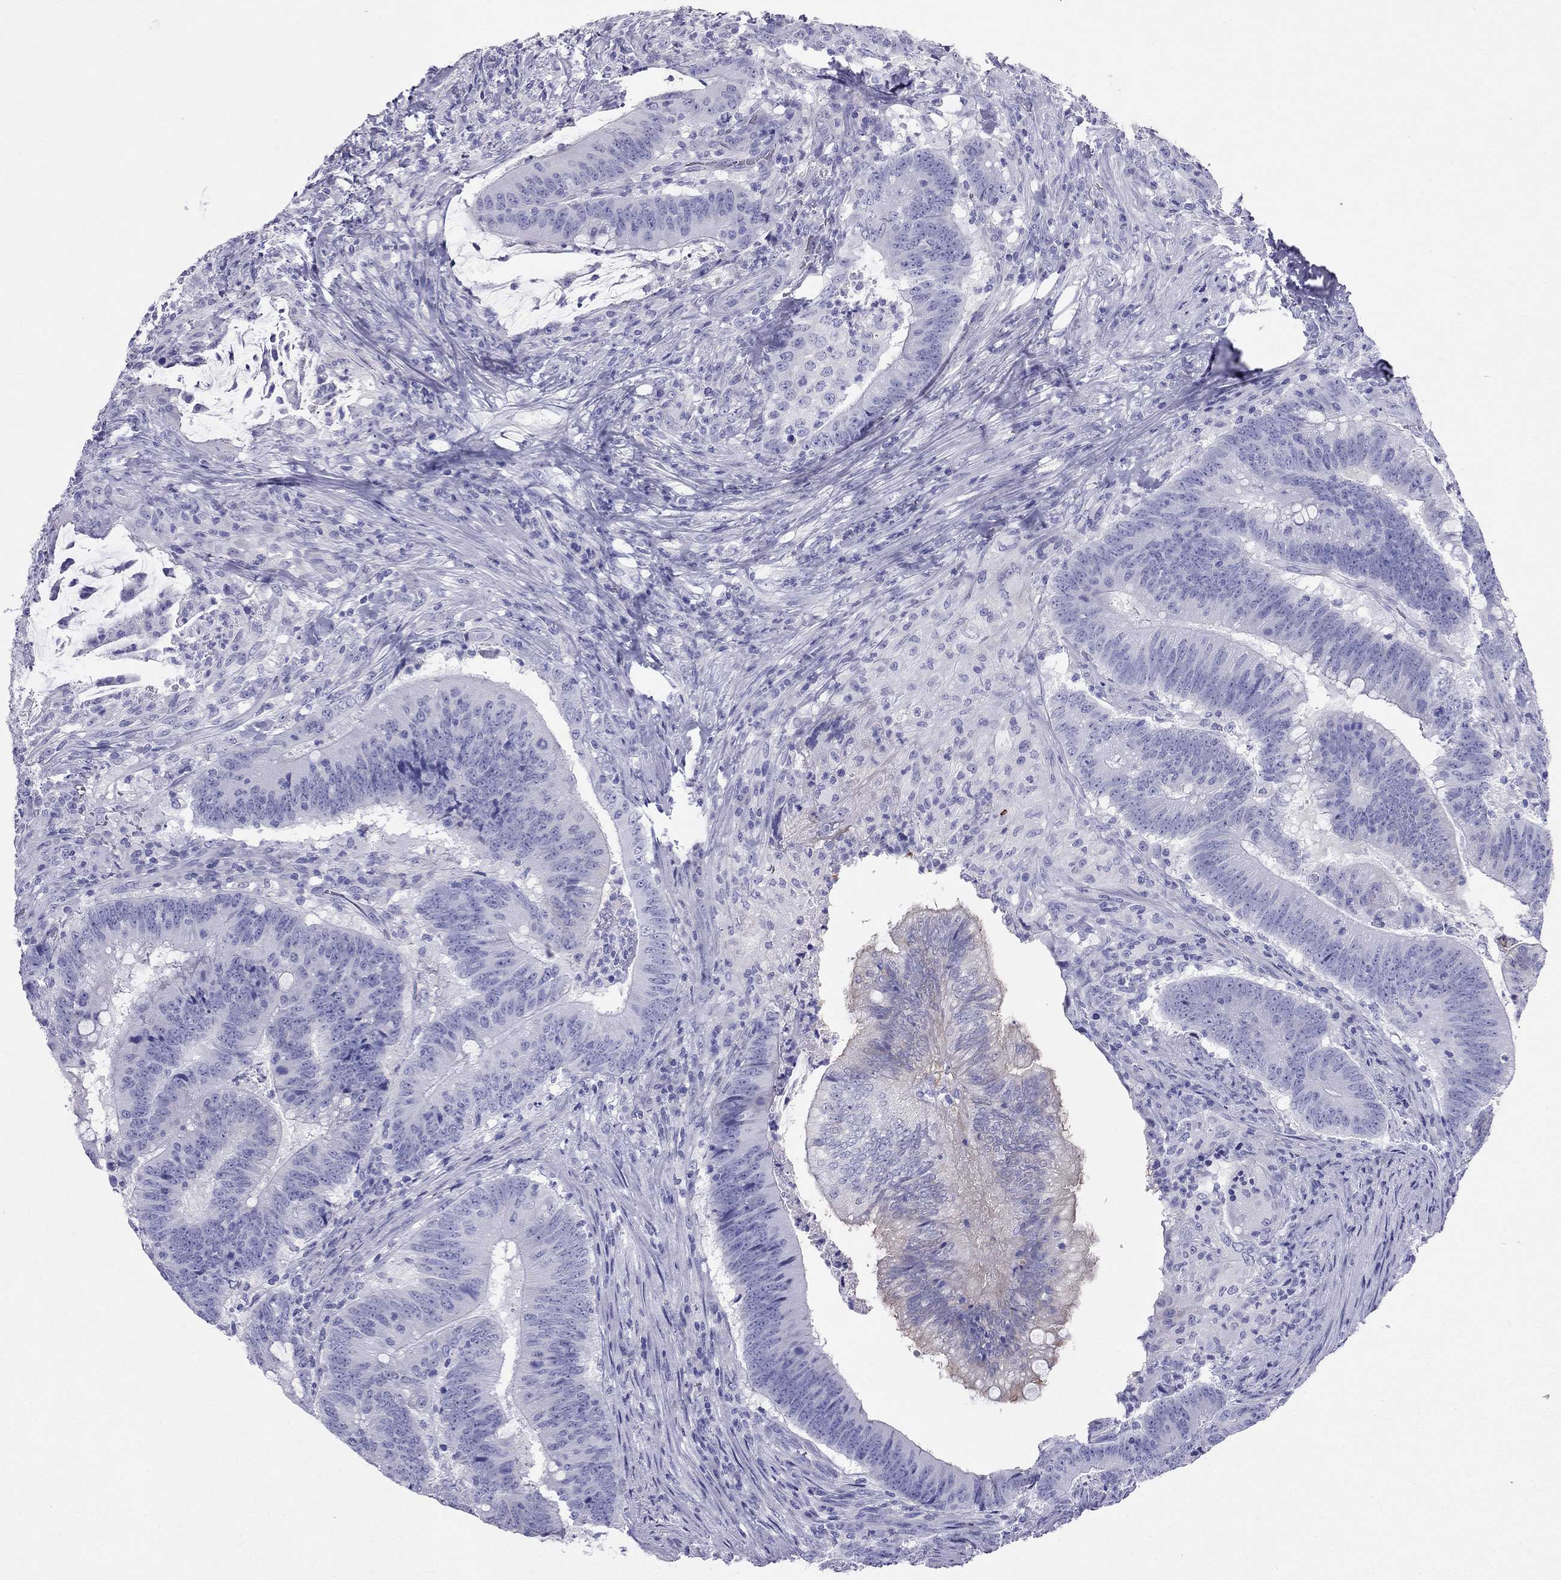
{"staining": {"intensity": "negative", "quantity": "none", "location": "none"}, "tissue": "colorectal cancer", "cell_type": "Tumor cells", "image_type": "cancer", "snomed": [{"axis": "morphology", "description": "Adenocarcinoma, NOS"}, {"axis": "topography", "description": "Colon"}], "caption": "Immunohistochemistry (IHC) of human colorectal cancer demonstrates no expression in tumor cells.", "gene": "DNAAF6", "patient": {"sex": "female", "age": 87}}